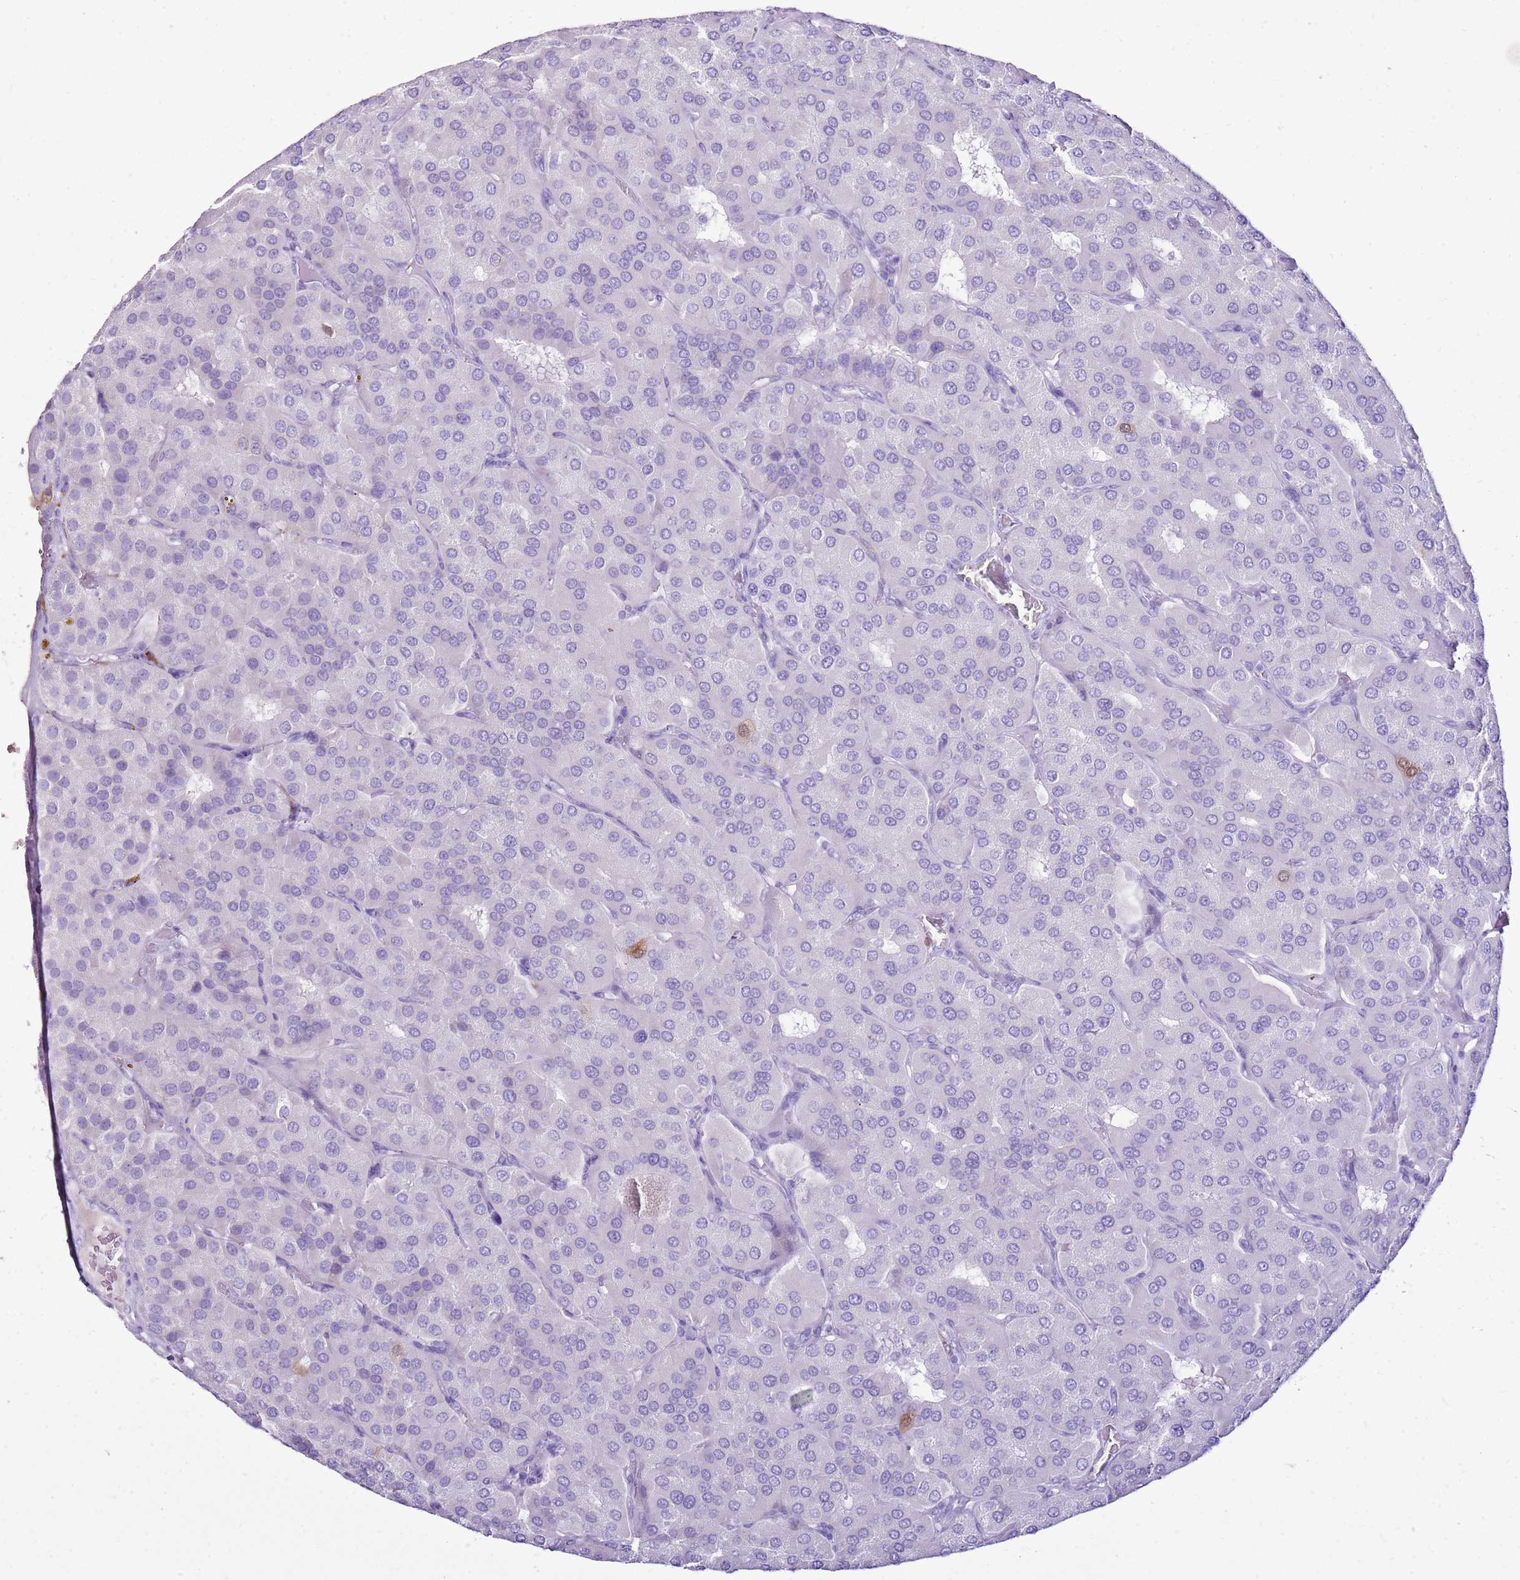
{"staining": {"intensity": "negative", "quantity": "none", "location": "none"}, "tissue": "parathyroid gland", "cell_type": "Glandular cells", "image_type": "normal", "snomed": [{"axis": "morphology", "description": "Normal tissue, NOS"}, {"axis": "morphology", "description": "Adenoma, NOS"}, {"axis": "topography", "description": "Parathyroid gland"}], "caption": "IHC of benign parathyroid gland reveals no expression in glandular cells. Brightfield microscopy of IHC stained with DAB (brown) and hematoxylin (blue), captured at high magnification.", "gene": "SPC25", "patient": {"sex": "female", "age": 86}}